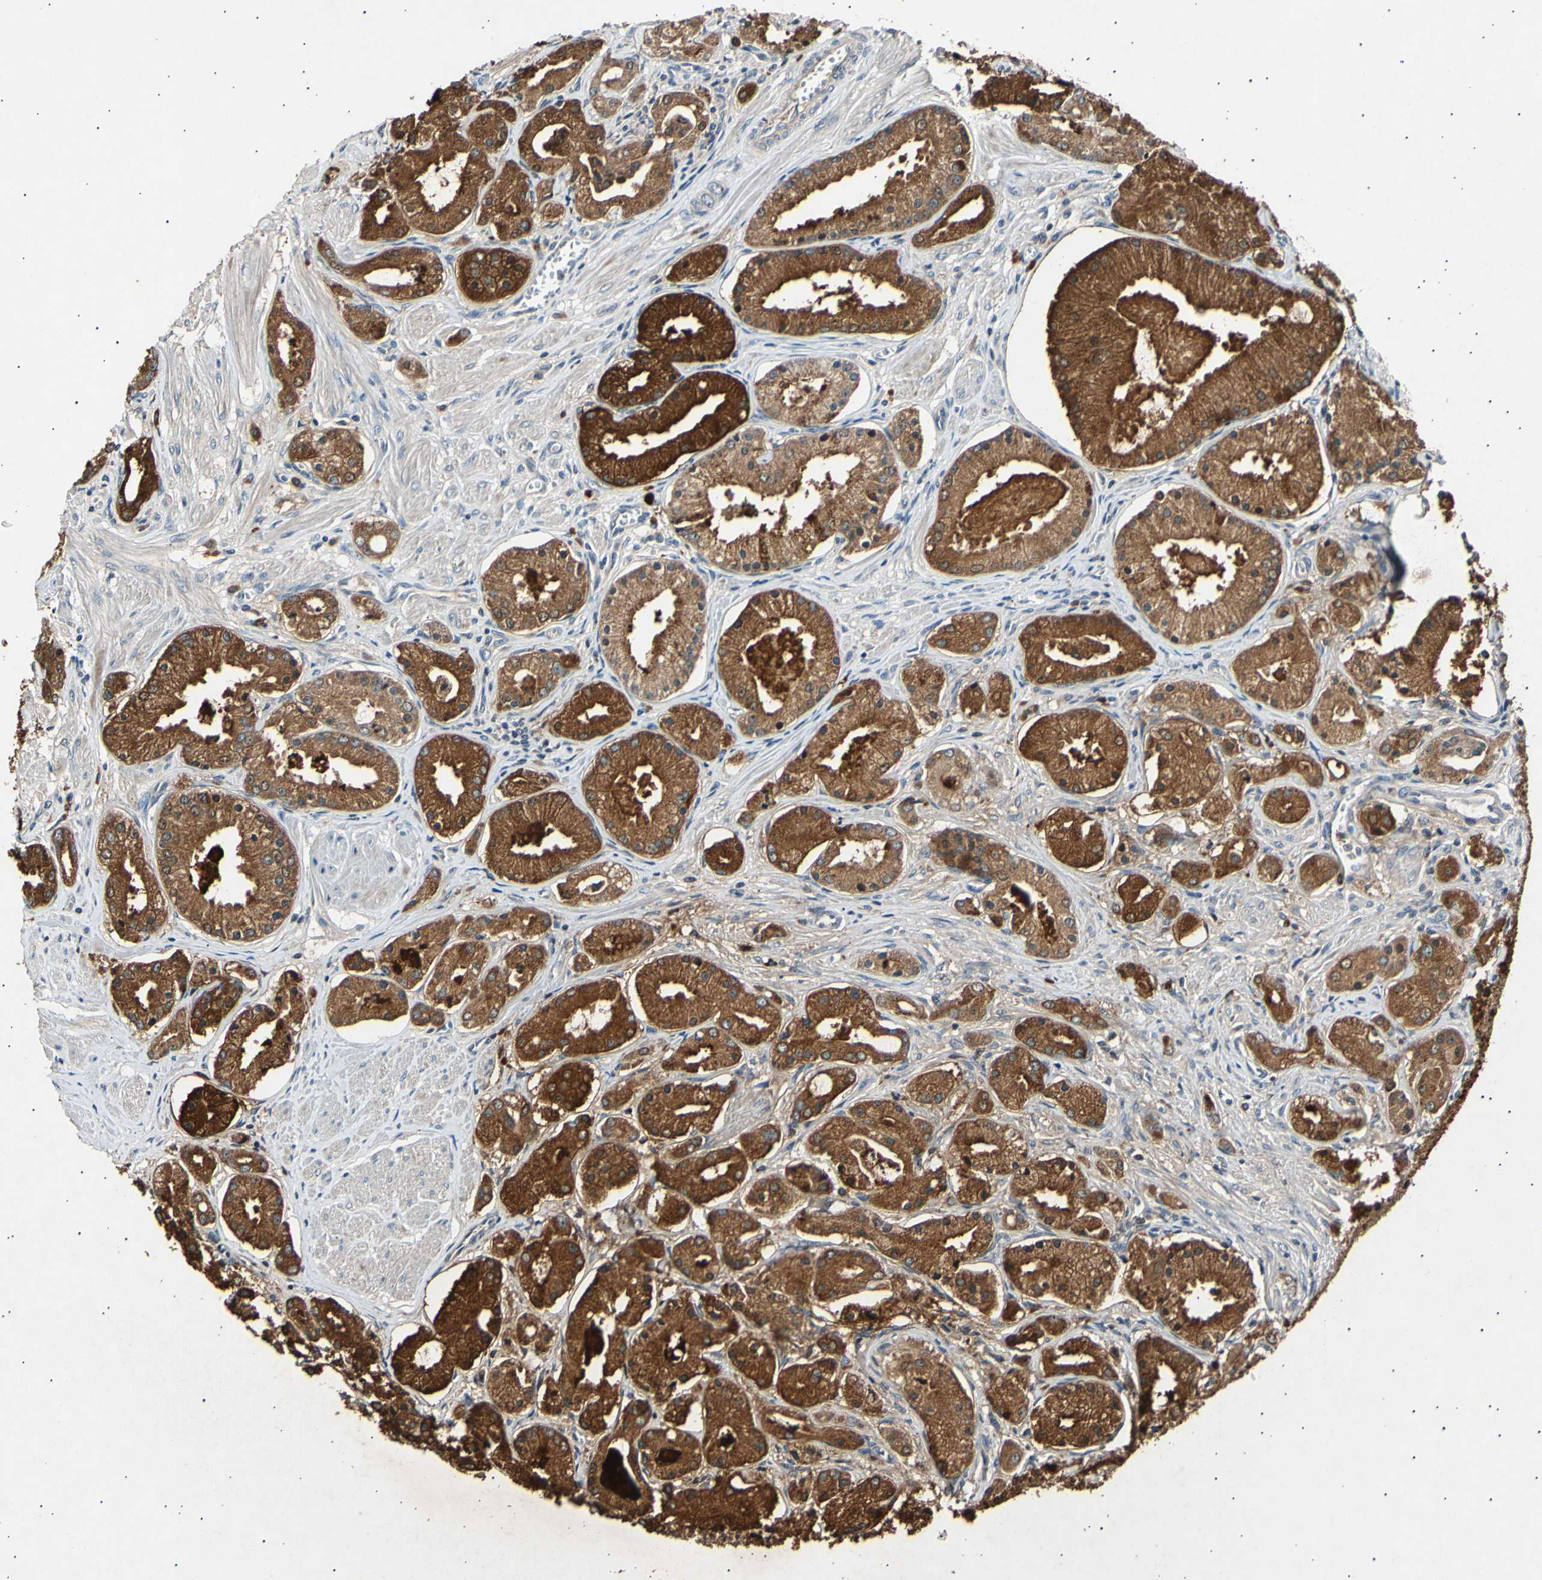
{"staining": {"intensity": "strong", "quantity": ">75%", "location": "cytoplasmic/membranous"}, "tissue": "prostate cancer", "cell_type": "Tumor cells", "image_type": "cancer", "snomed": [{"axis": "morphology", "description": "Adenocarcinoma, High grade"}, {"axis": "topography", "description": "Prostate"}], "caption": "High-magnification brightfield microscopy of prostate cancer (high-grade adenocarcinoma) stained with DAB (brown) and counterstained with hematoxylin (blue). tumor cells exhibit strong cytoplasmic/membranous positivity is seen in about>75% of cells.", "gene": "ADCY3", "patient": {"sex": "male", "age": 66}}